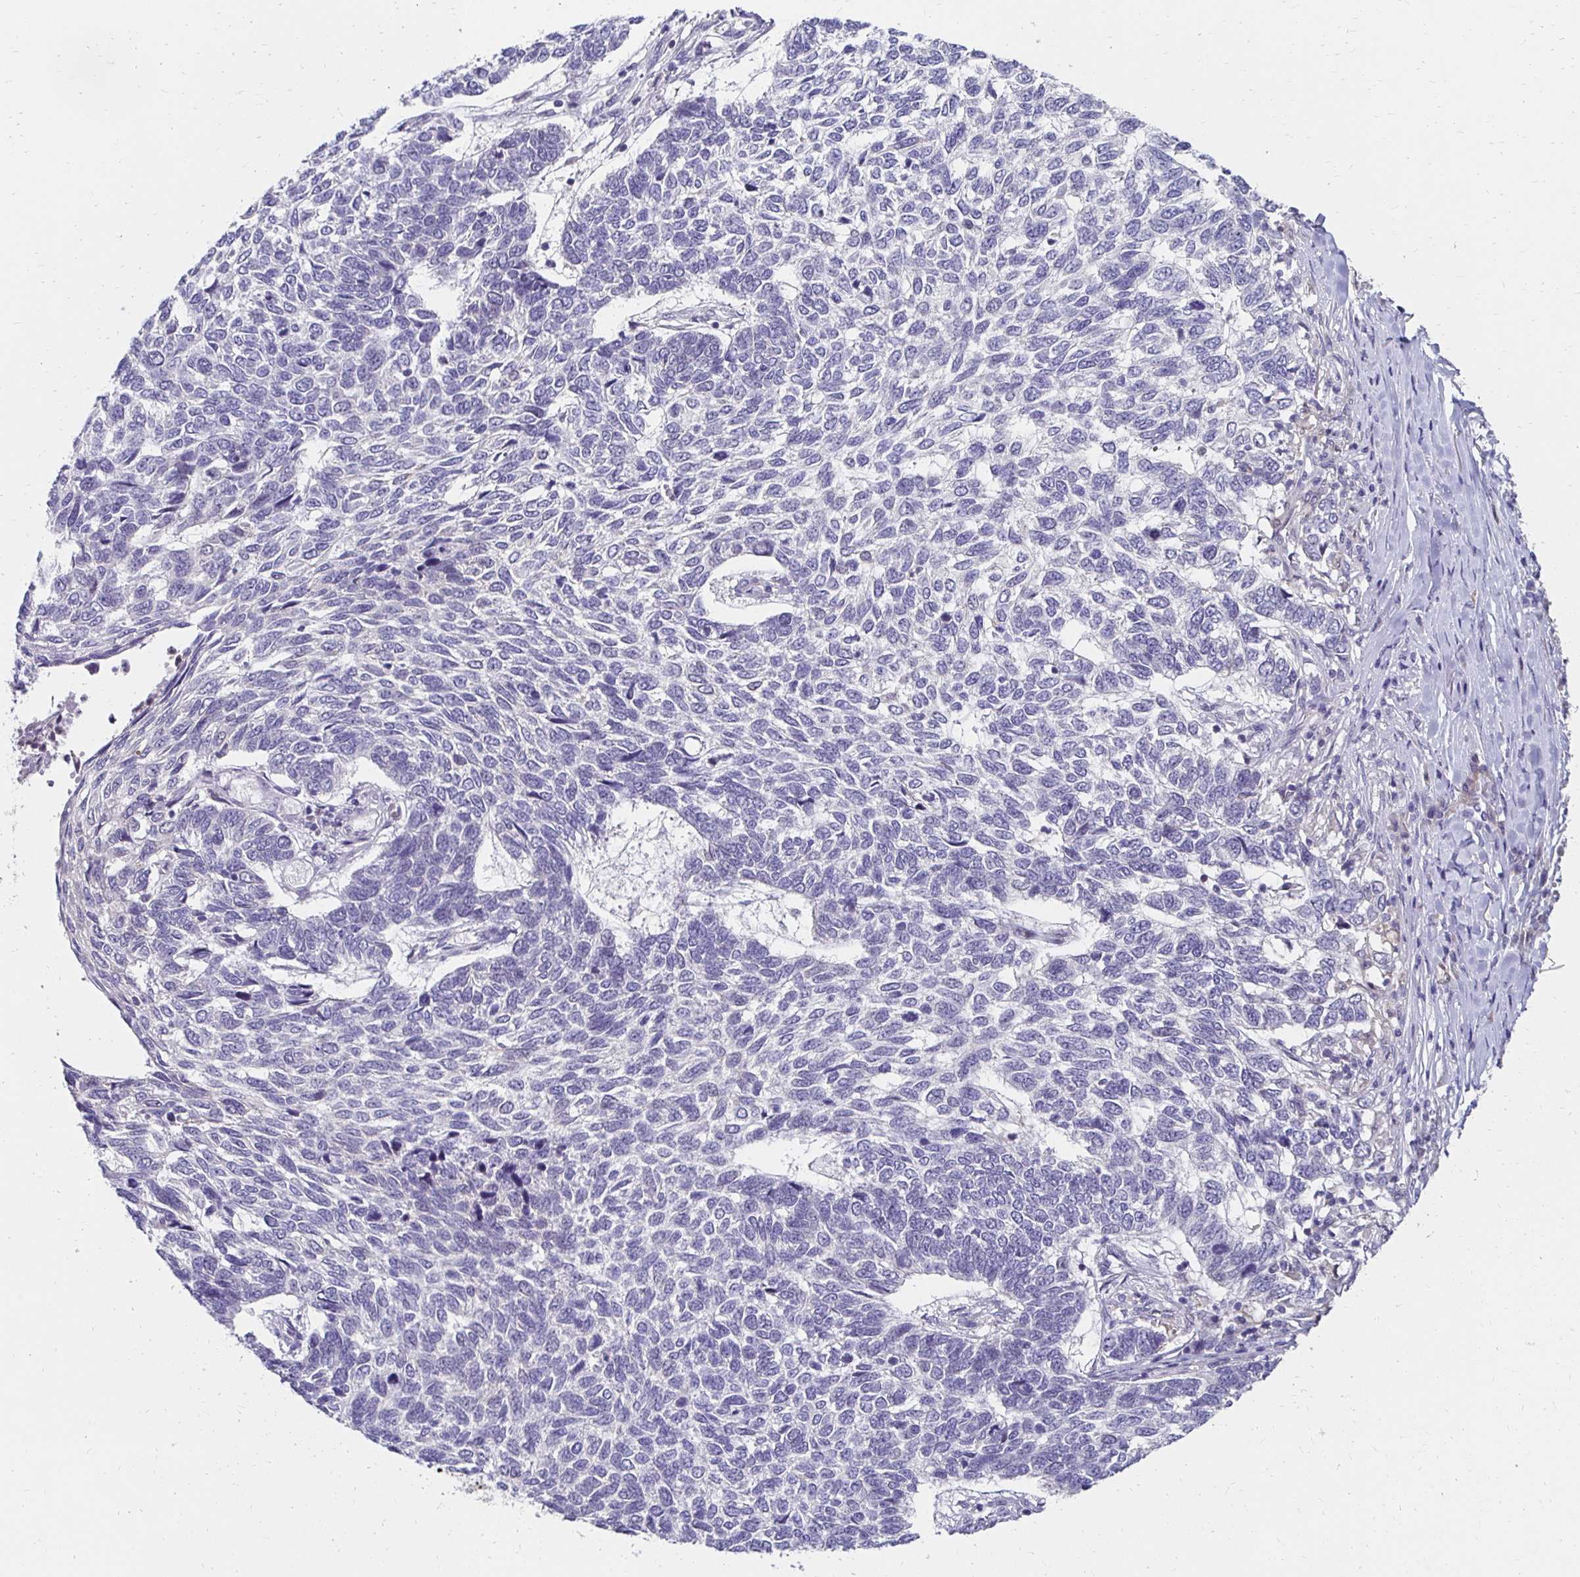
{"staining": {"intensity": "negative", "quantity": "none", "location": "none"}, "tissue": "skin cancer", "cell_type": "Tumor cells", "image_type": "cancer", "snomed": [{"axis": "morphology", "description": "Basal cell carcinoma"}, {"axis": "topography", "description": "Skin"}], "caption": "A micrograph of human basal cell carcinoma (skin) is negative for staining in tumor cells. (DAB (3,3'-diaminobenzidine) immunohistochemistry visualized using brightfield microscopy, high magnification).", "gene": "PADI2", "patient": {"sex": "female", "age": 65}}